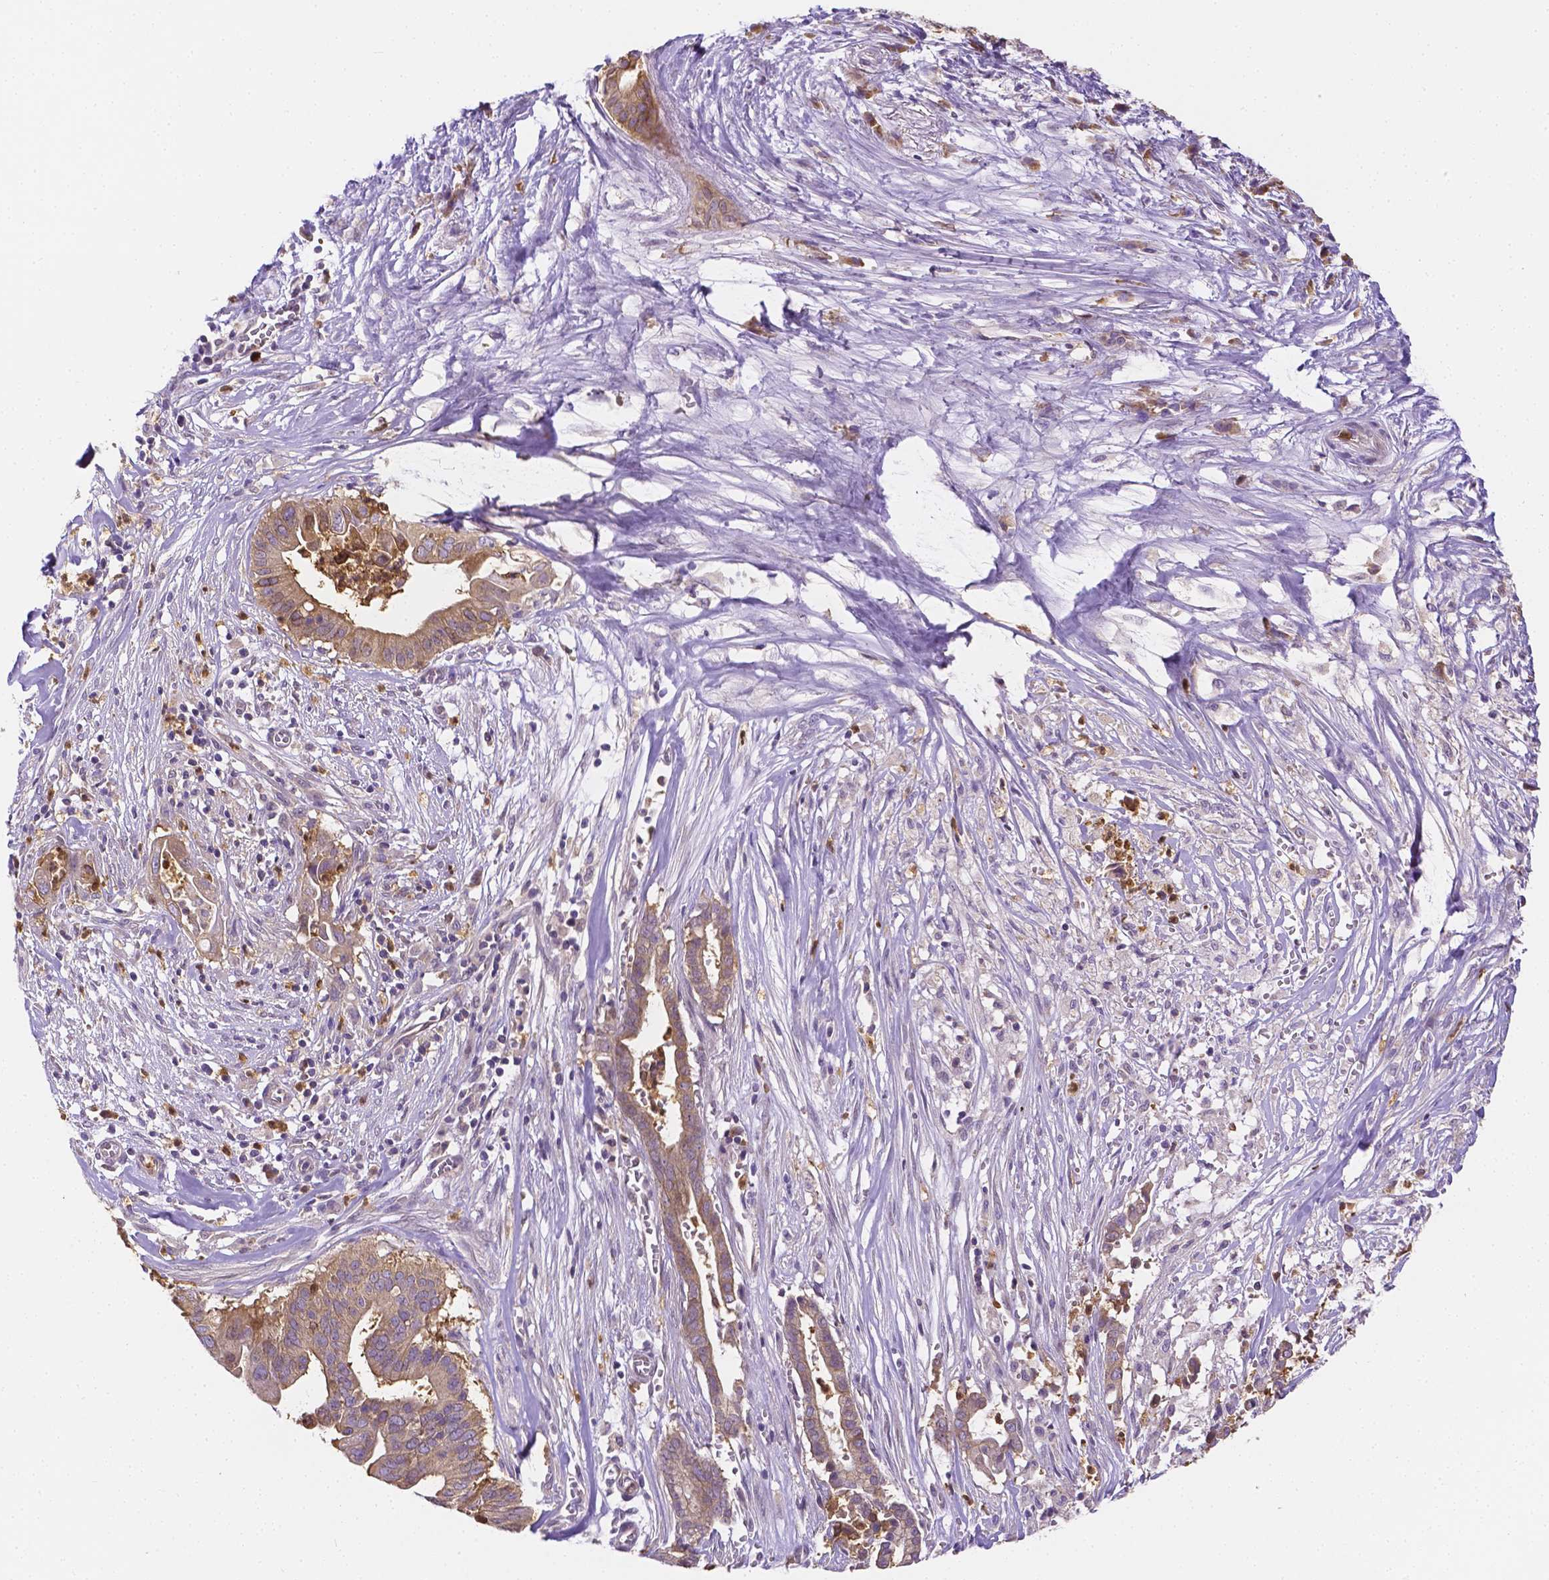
{"staining": {"intensity": "weak", "quantity": ">75%", "location": "cytoplasmic/membranous"}, "tissue": "pancreatic cancer", "cell_type": "Tumor cells", "image_type": "cancer", "snomed": [{"axis": "morphology", "description": "Adenocarcinoma, NOS"}, {"axis": "topography", "description": "Pancreas"}], "caption": "Pancreatic cancer stained for a protein displays weak cytoplasmic/membranous positivity in tumor cells. Ihc stains the protein of interest in brown and the nuclei are stained blue.", "gene": "ZNRD2", "patient": {"sex": "male", "age": 61}}